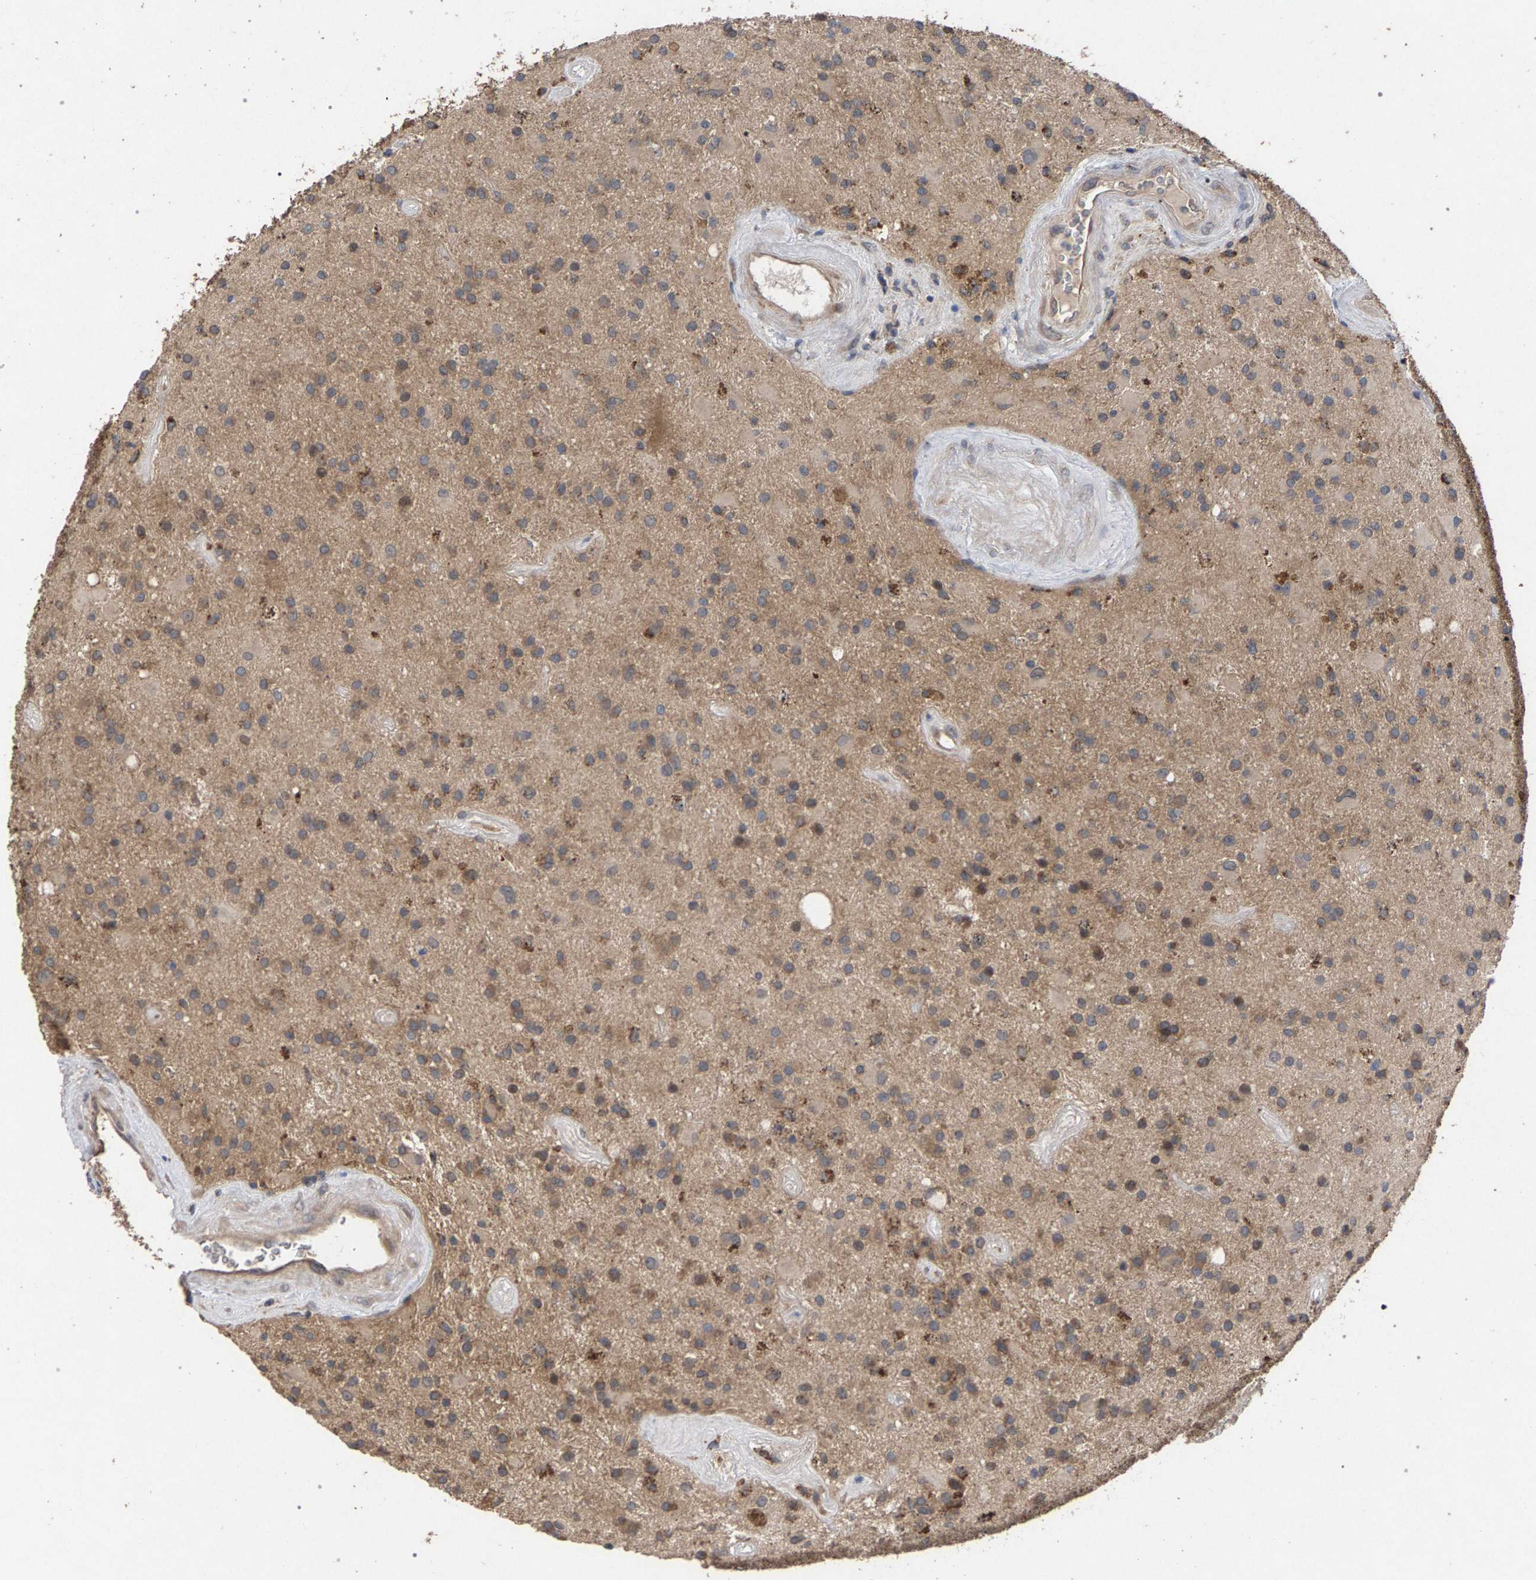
{"staining": {"intensity": "moderate", "quantity": ">75%", "location": "cytoplasmic/membranous"}, "tissue": "glioma", "cell_type": "Tumor cells", "image_type": "cancer", "snomed": [{"axis": "morphology", "description": "Glioma, malignant, Low grade"}, {"axis": "topography", "description": "Brain"}], "caption": "A high-resolution micrograph shows immunohistochemistry staining of glioma, which displays moderate cytoplasmic/membranous staining in about >75% of tumor cells. Nuclei are stained in blue.", "gene": "SLC4A4", "patient": {"sex": "male", "age": 58}}